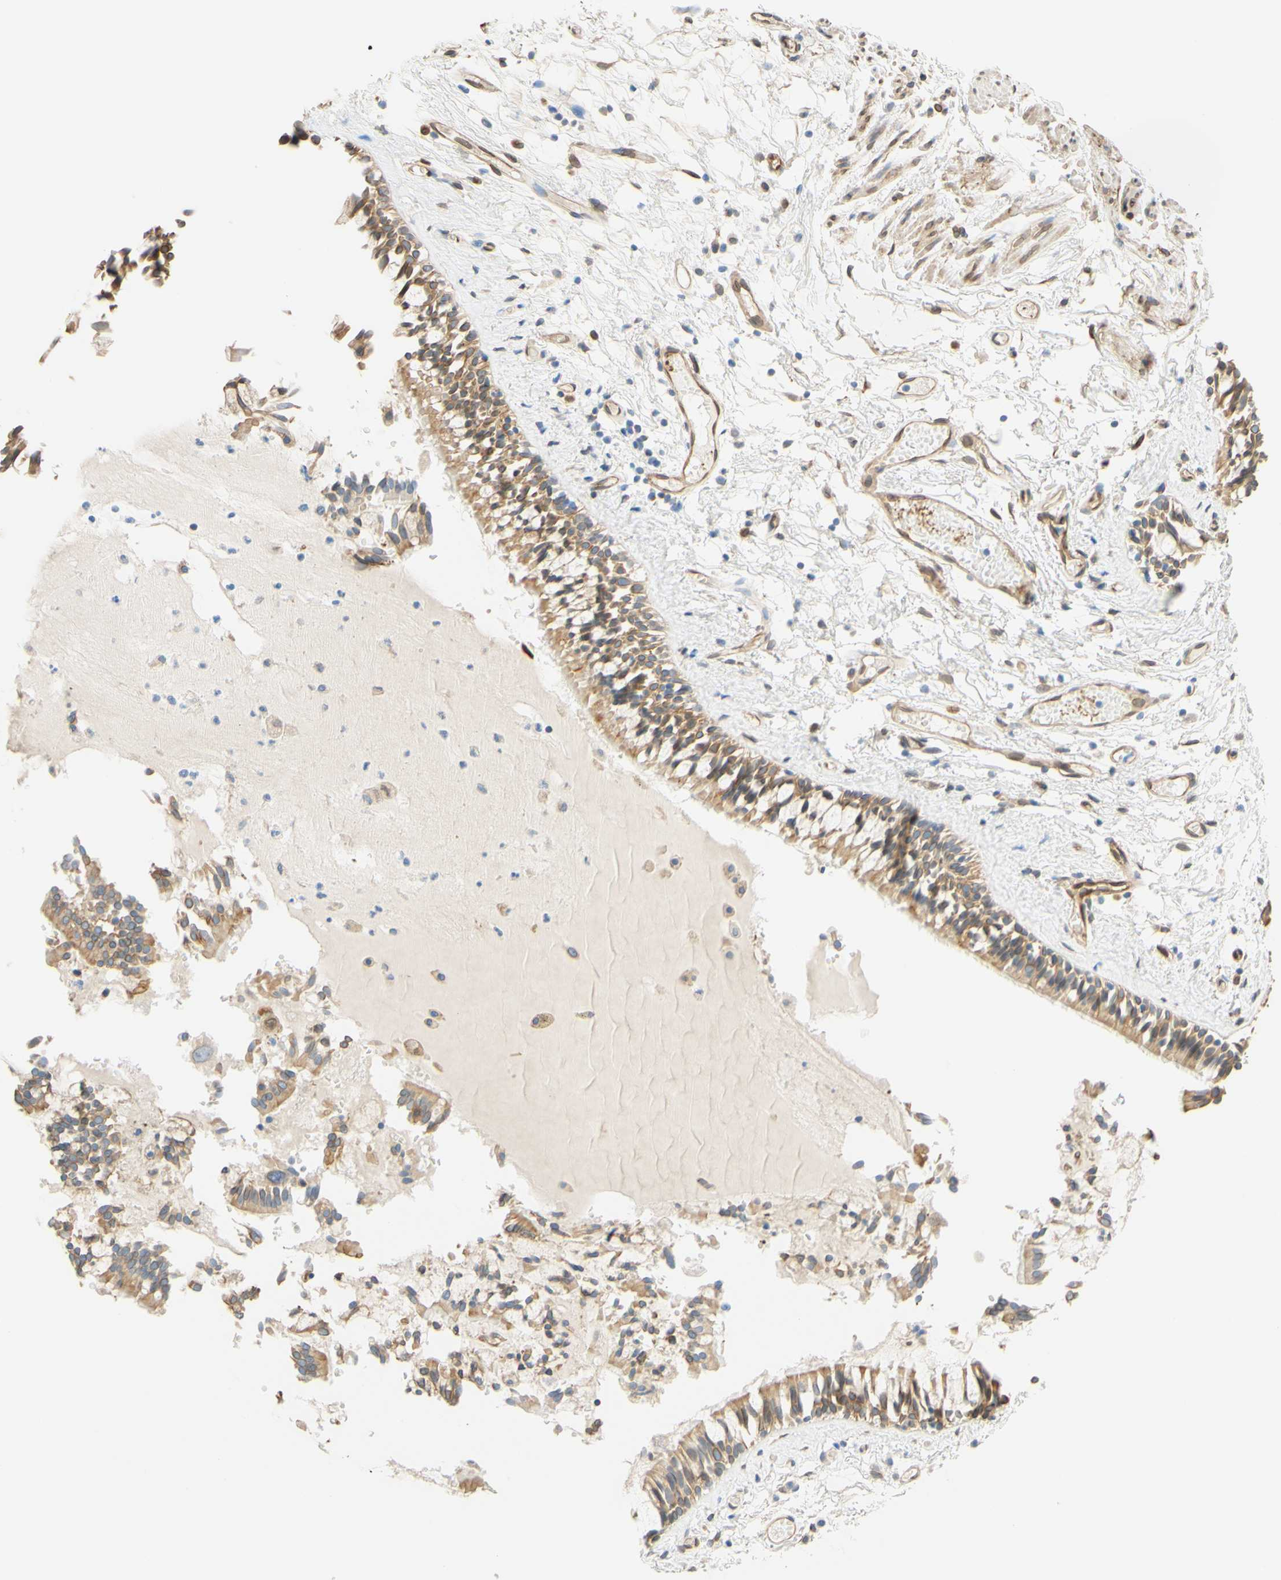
{"staining": {"intensity": "moderate", "quantity": ">75%", "location": "cytoplasmic/membranous,nuclear"}, "tissue": "bronchus", "cell_type": "Respiratory epithelial cells", "image_type": "normal", "snomed": [{"axis": "morphology", "description": "Normal tissue, NOS"}, {"axis": "morphology", "description": "Inflammation, NOS"}, {"axis": "topography", "description": "Cartilage tissue"}, {"axis": "topography", "description": "Lung"}], "caption": "Immunohistochemistry (IHC) (DAB (3,3'-diaminobenzidine)) staining of unremarkable human bronchus displays moderate cytoplasmic/membranous,nuclear protein positivity in approximately >75% of respiratory epithelial cells.", "gene": "ENDOD1", "patient": {"sex": "male", "age": 71}}